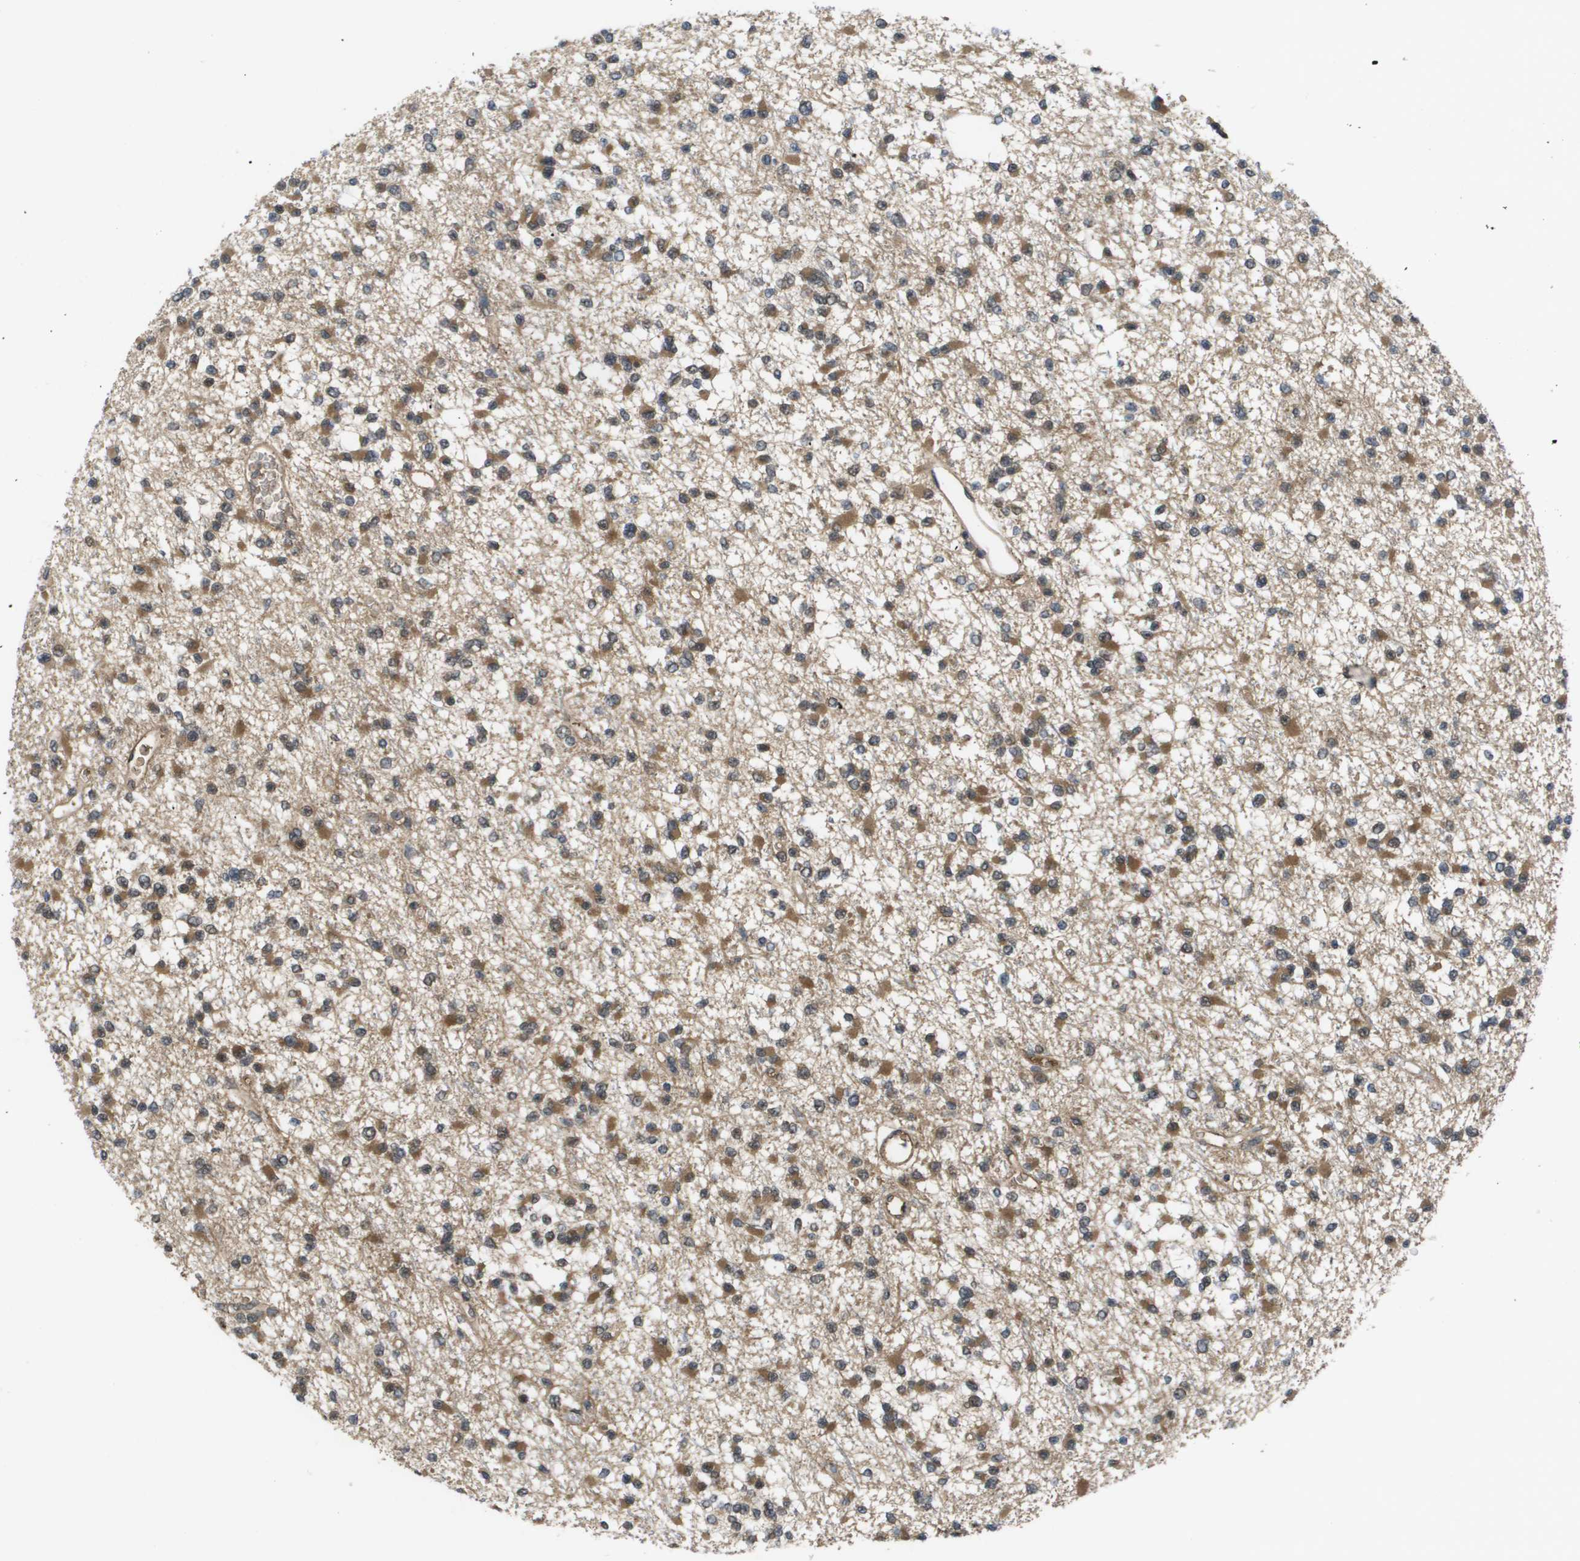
{"staining": {"intensity": "moderate", "quantity": ">75%", "location": "cytoplasmic/membranous"}, "tissue": "glioma", "cell_type": "Tumor cells", "image_type": "cancer", "snomed": [{"axis": "morphology", "description": "Glioma, malignant, Low grade"}, {"axis": "topography", "description": "Brain"}], "caption": "Immunohistochemical staining of human malignant glioma (low-grade) demonstrates medium levels of moderate cytoplasmic/membranous protein expression in about >75% of tumor cells. The staining is performed using DAB brown chromogen to label protein expression. The nuclei are counter-stained blue using hematoxylin.", "gene": "AMBRA1", "patient": {"sex": "female", "age": 22}}